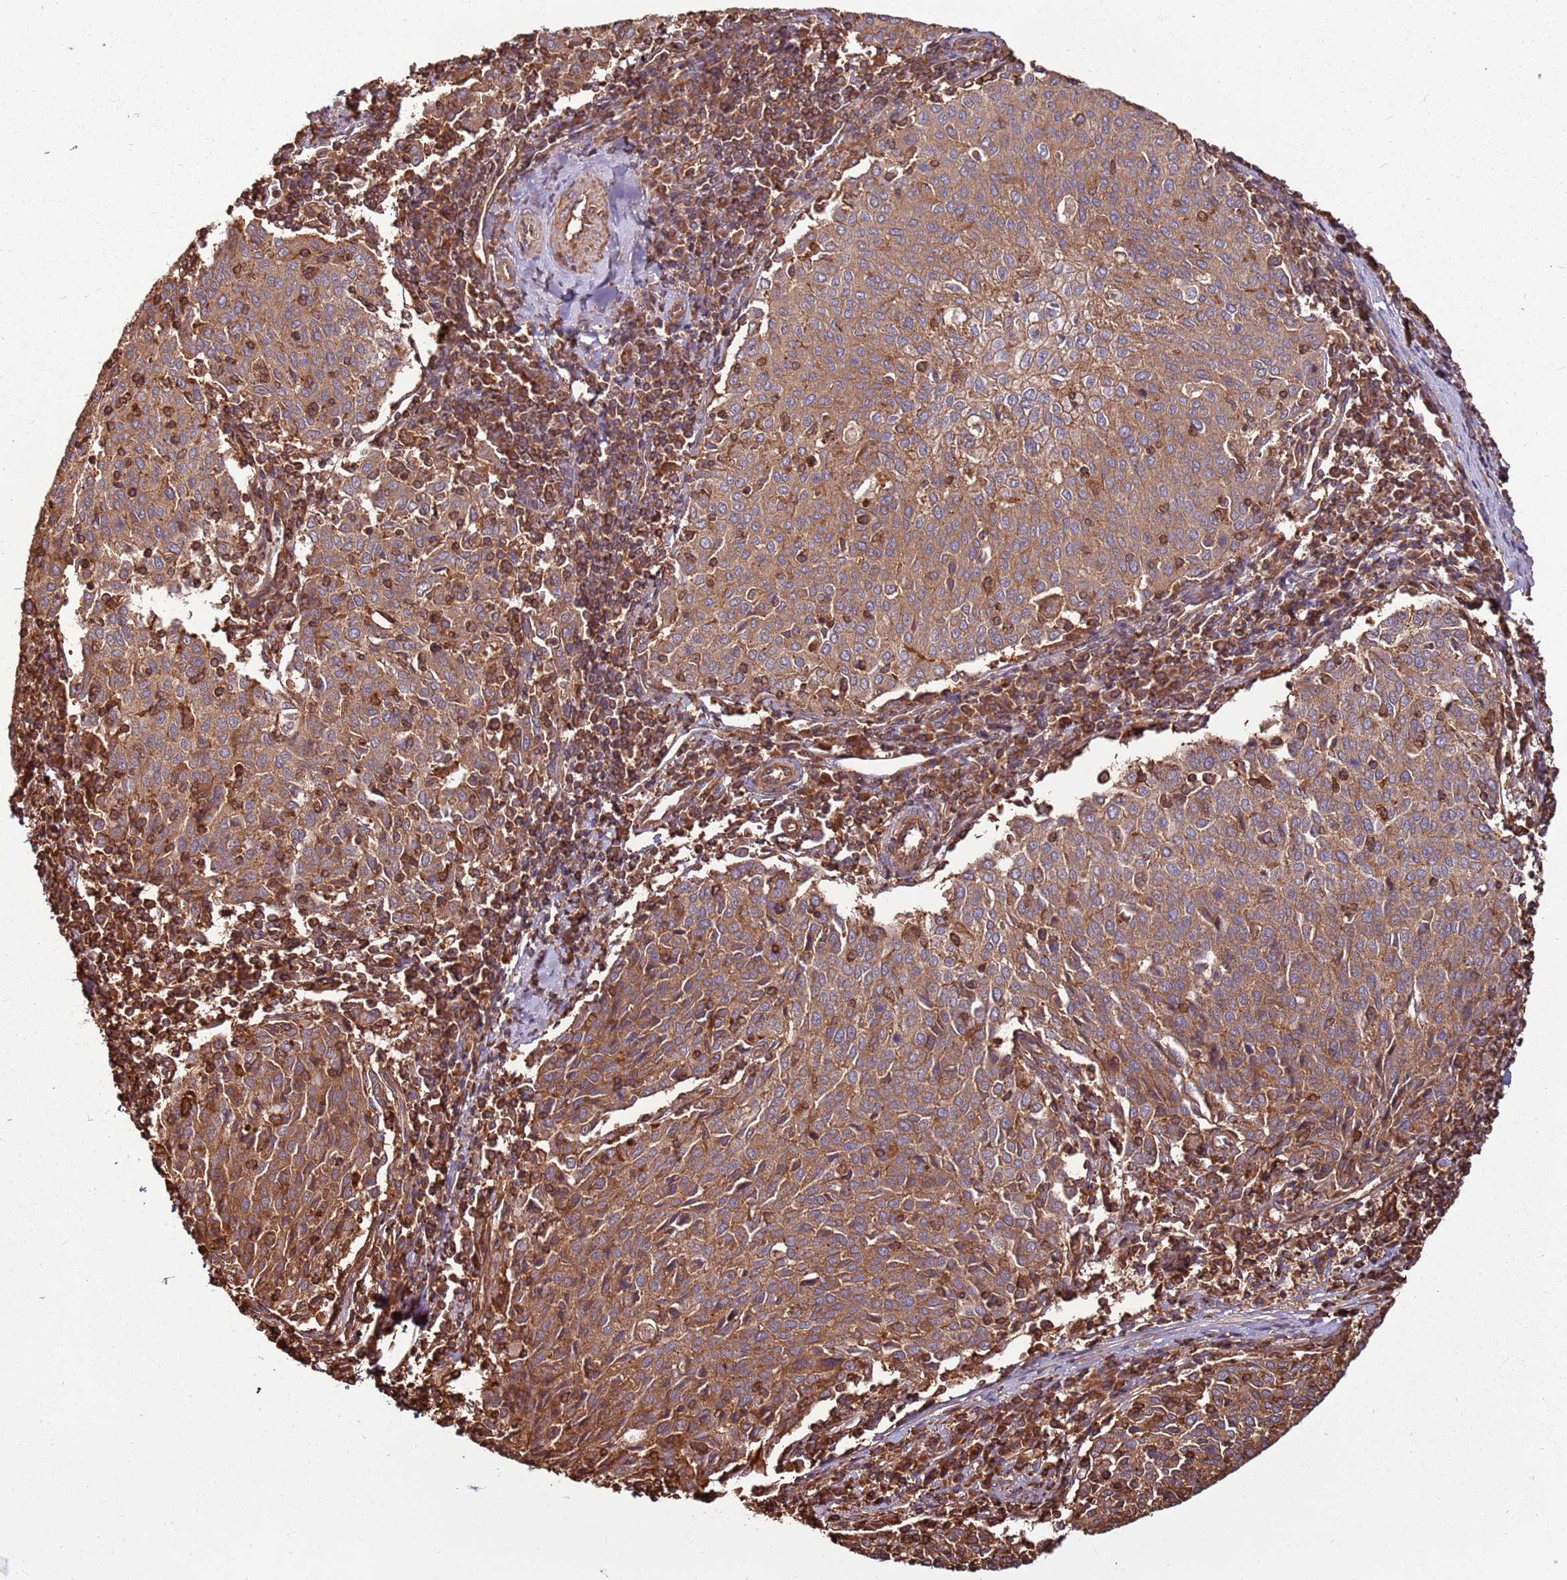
{"staining": {"intensity": "moderate", "quantity": ">75%", "location": "cytoplasmic/membranous"}, "tissue": "cervical cancer", "cell_type": "Tumor cells", "image_type": "cancer", "snomed": [{"axis": "morphology", "description": "Squamous cell carcinoma, NOS"}, {"axis": "topography", "description": "Cervix"}], "caption": "Immunohistochemistry (IHC) (DAB) staining of human squamous cell carcinoma (cervical) shows moderate cytoplasmic/membranous protein expression in approximately >75% of tumor cells. Nuclei are stained in blue.", "gene": "ACVR2A", "patient": {"sex": "female", "age": 46}}